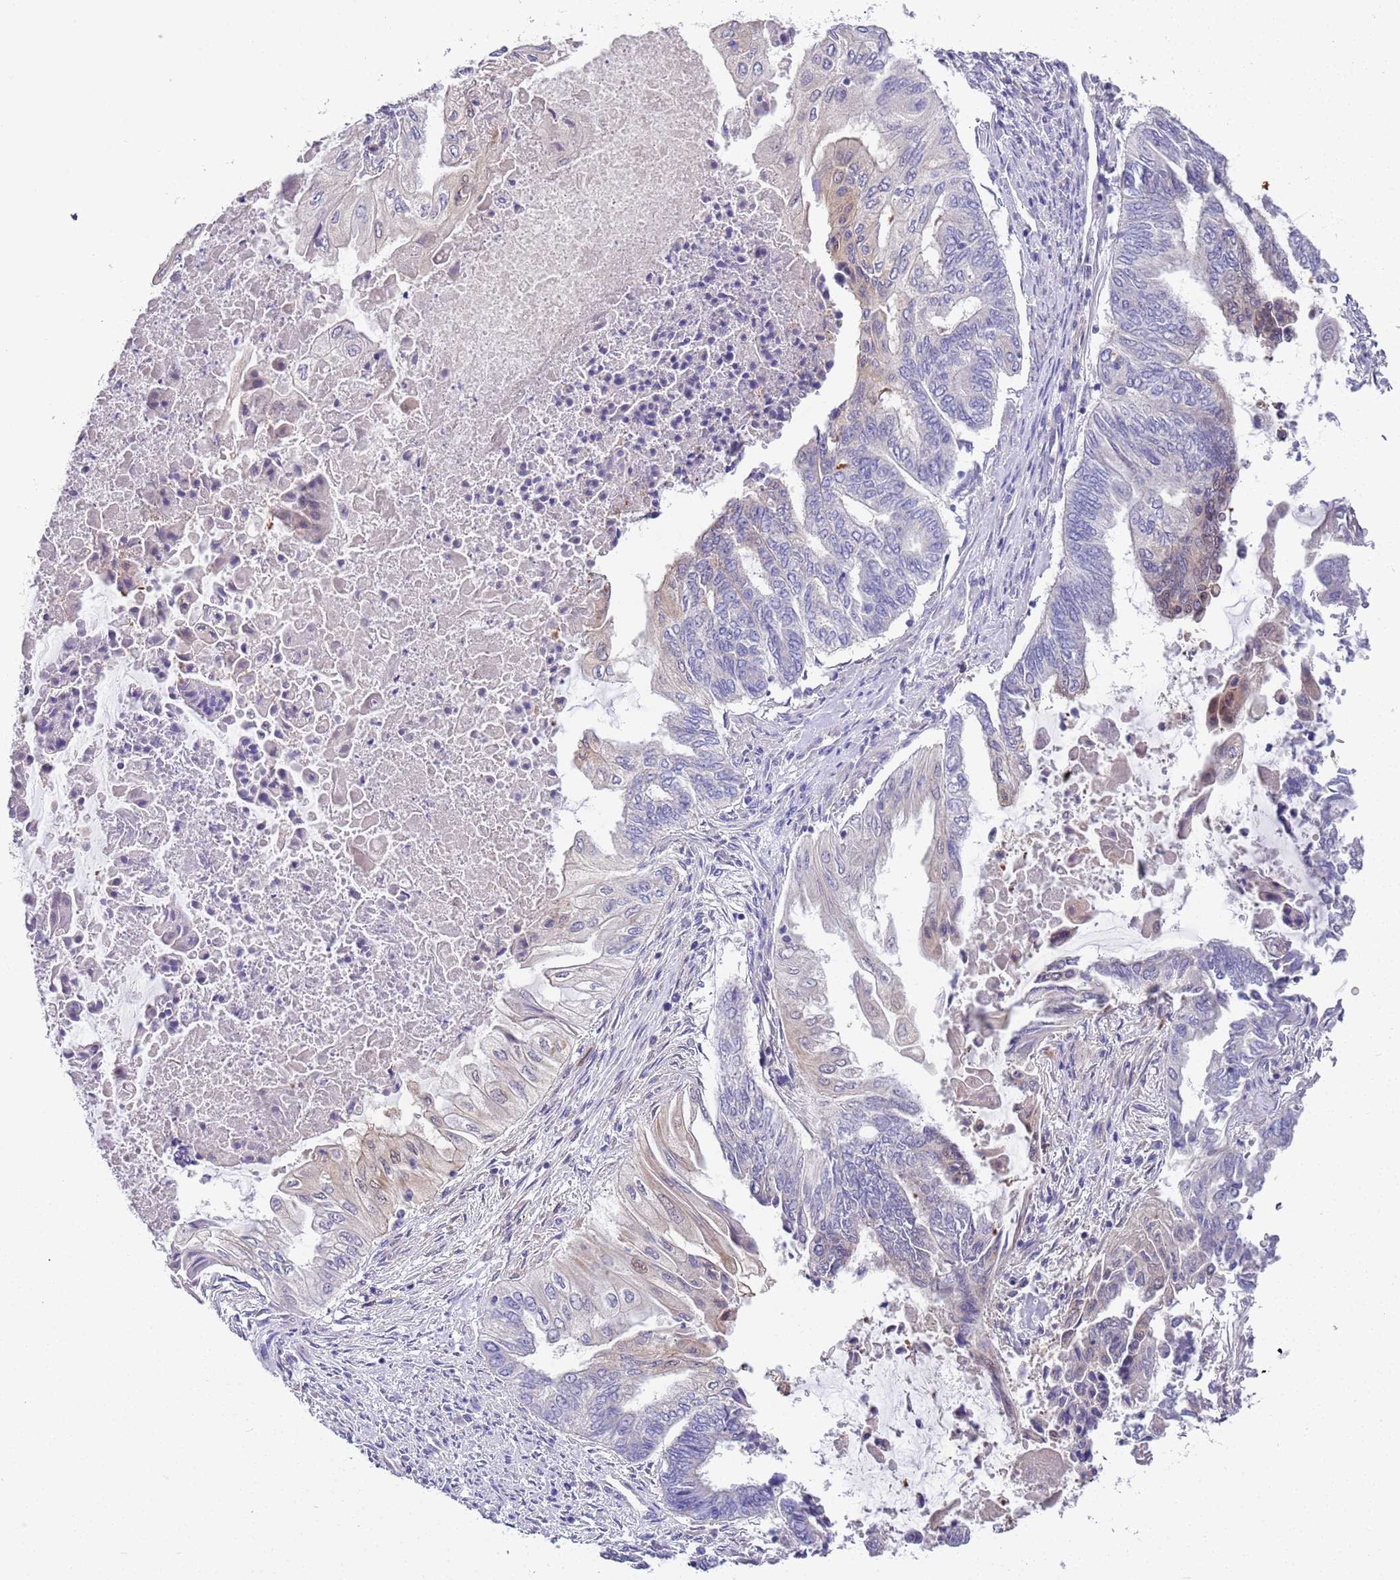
{"staining": {"intensity": "weak", "quantity": "<25%", "location": "nuclear"}, "tissue": "endometrial cancer", "cell_type": "Tumor cells", "image_type": "cancer", "snomed": [{"axis": "morphology", "description": "Adenocarcinoma, NOS"}, {"axis": "topography", "description": "Uterus"}, {"axis": "topography", "description": "Endometrium"}], "caption": "Endometrial cancer (adenocarcinoma) was stained to show a protein in brown. There is no significant positivity in tumor cells. (Stains: DAB immunohistochemistry (IHC) with hematoxylin counter stain, Microscopy: brightfield microscopy at high magnification).", "gene": "BRMS1L", "patient": {"sex": "female", "age": 70}}